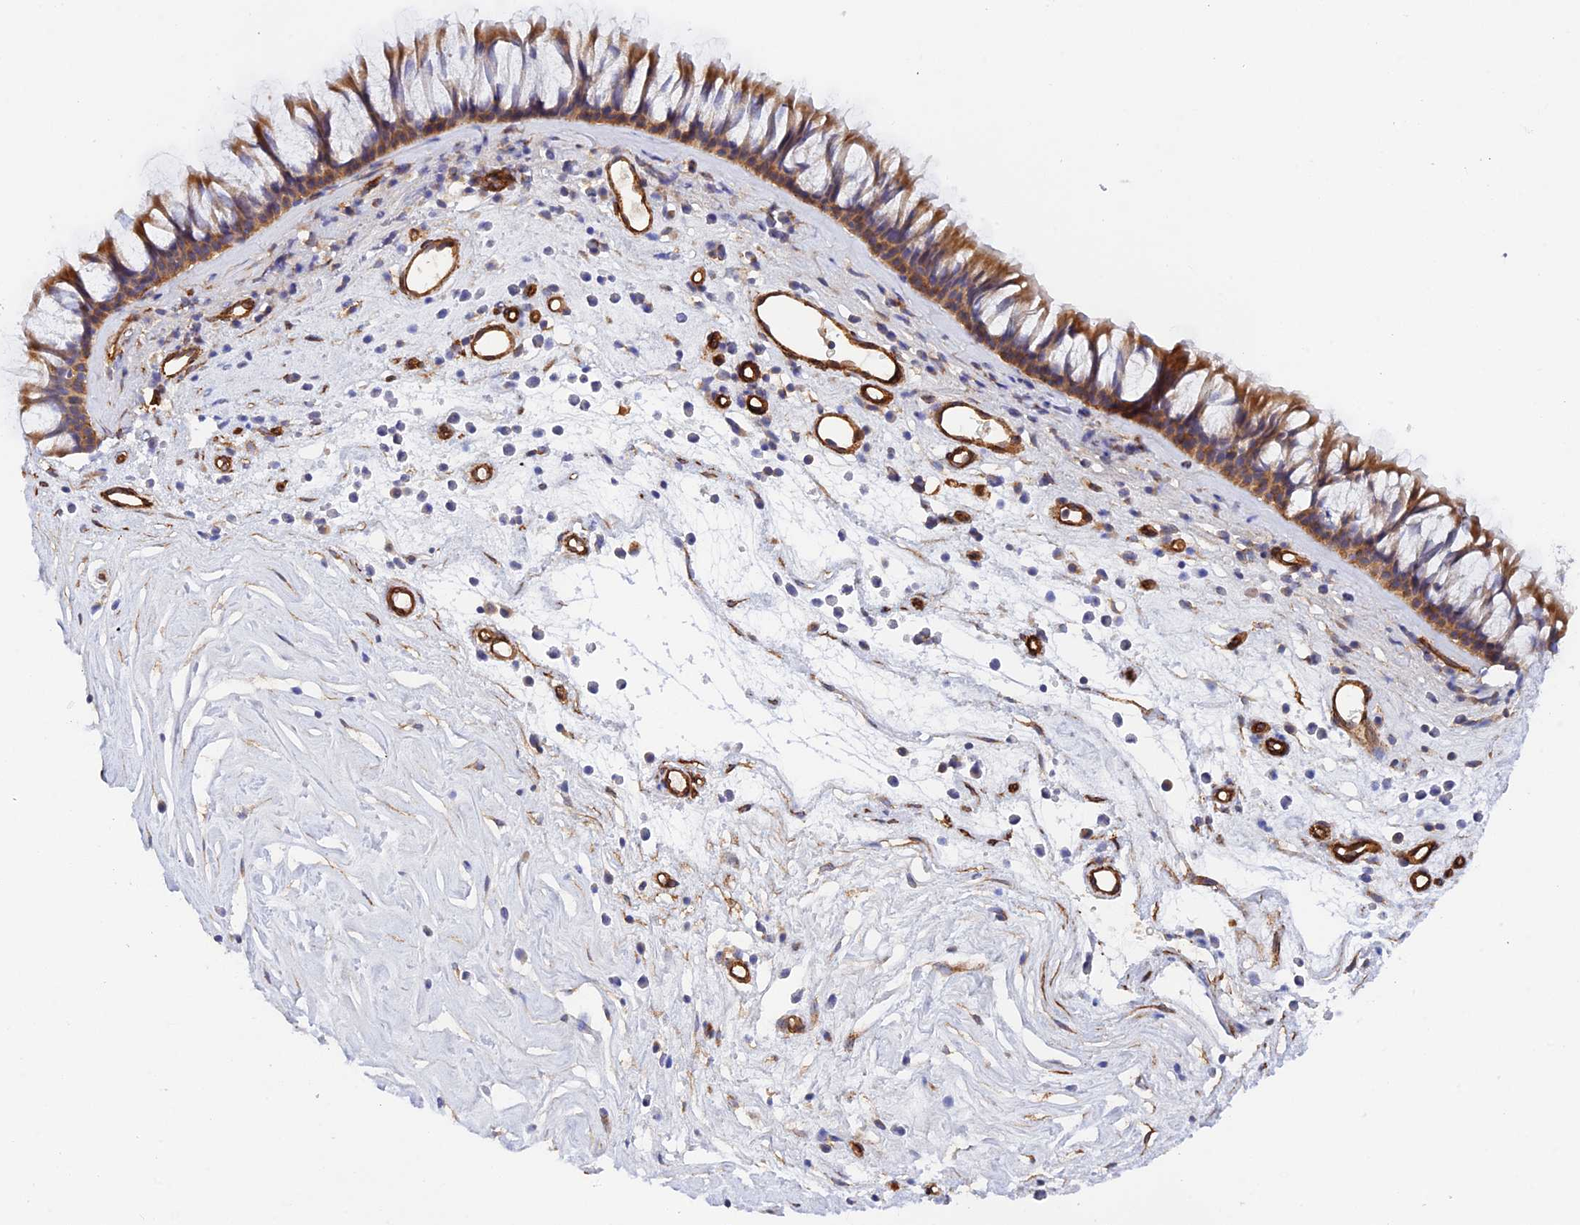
{"staining": {"intensity": "moderate", "quantity": ">75%", "location": "cytoplasmic/membranous"}, "tissue": "nasopharynx", "cell_type": "Respiratory epithelial cells", "image_type": "normal", "snomed": [{"axis": "morphology", "description": "Normal tissue, NOS"}, {"axis": "morphology", "description": "Inflammation, NOS"}, {"axis": "morphology", "description": "Malignant melanoma, Metastatic site"}, {"axis": "topography", "description": "Nasopharynx"}], "caption": "Immunohistochemistry (IHC) staining of unremarkable nasopharynx, which shows medium levels of moderate cytoplasmic/membranous positivity in approximately >75% of respiratory epithelial cells indicating moderate cytoplasmic/membranous protein expression. The staining was performed using DAB (brown) for protein detection and nuclei were counterstained in hematoxylin (blue).", "gene": "MYO9A", "patient": {"sex": "male", "age": 70}}